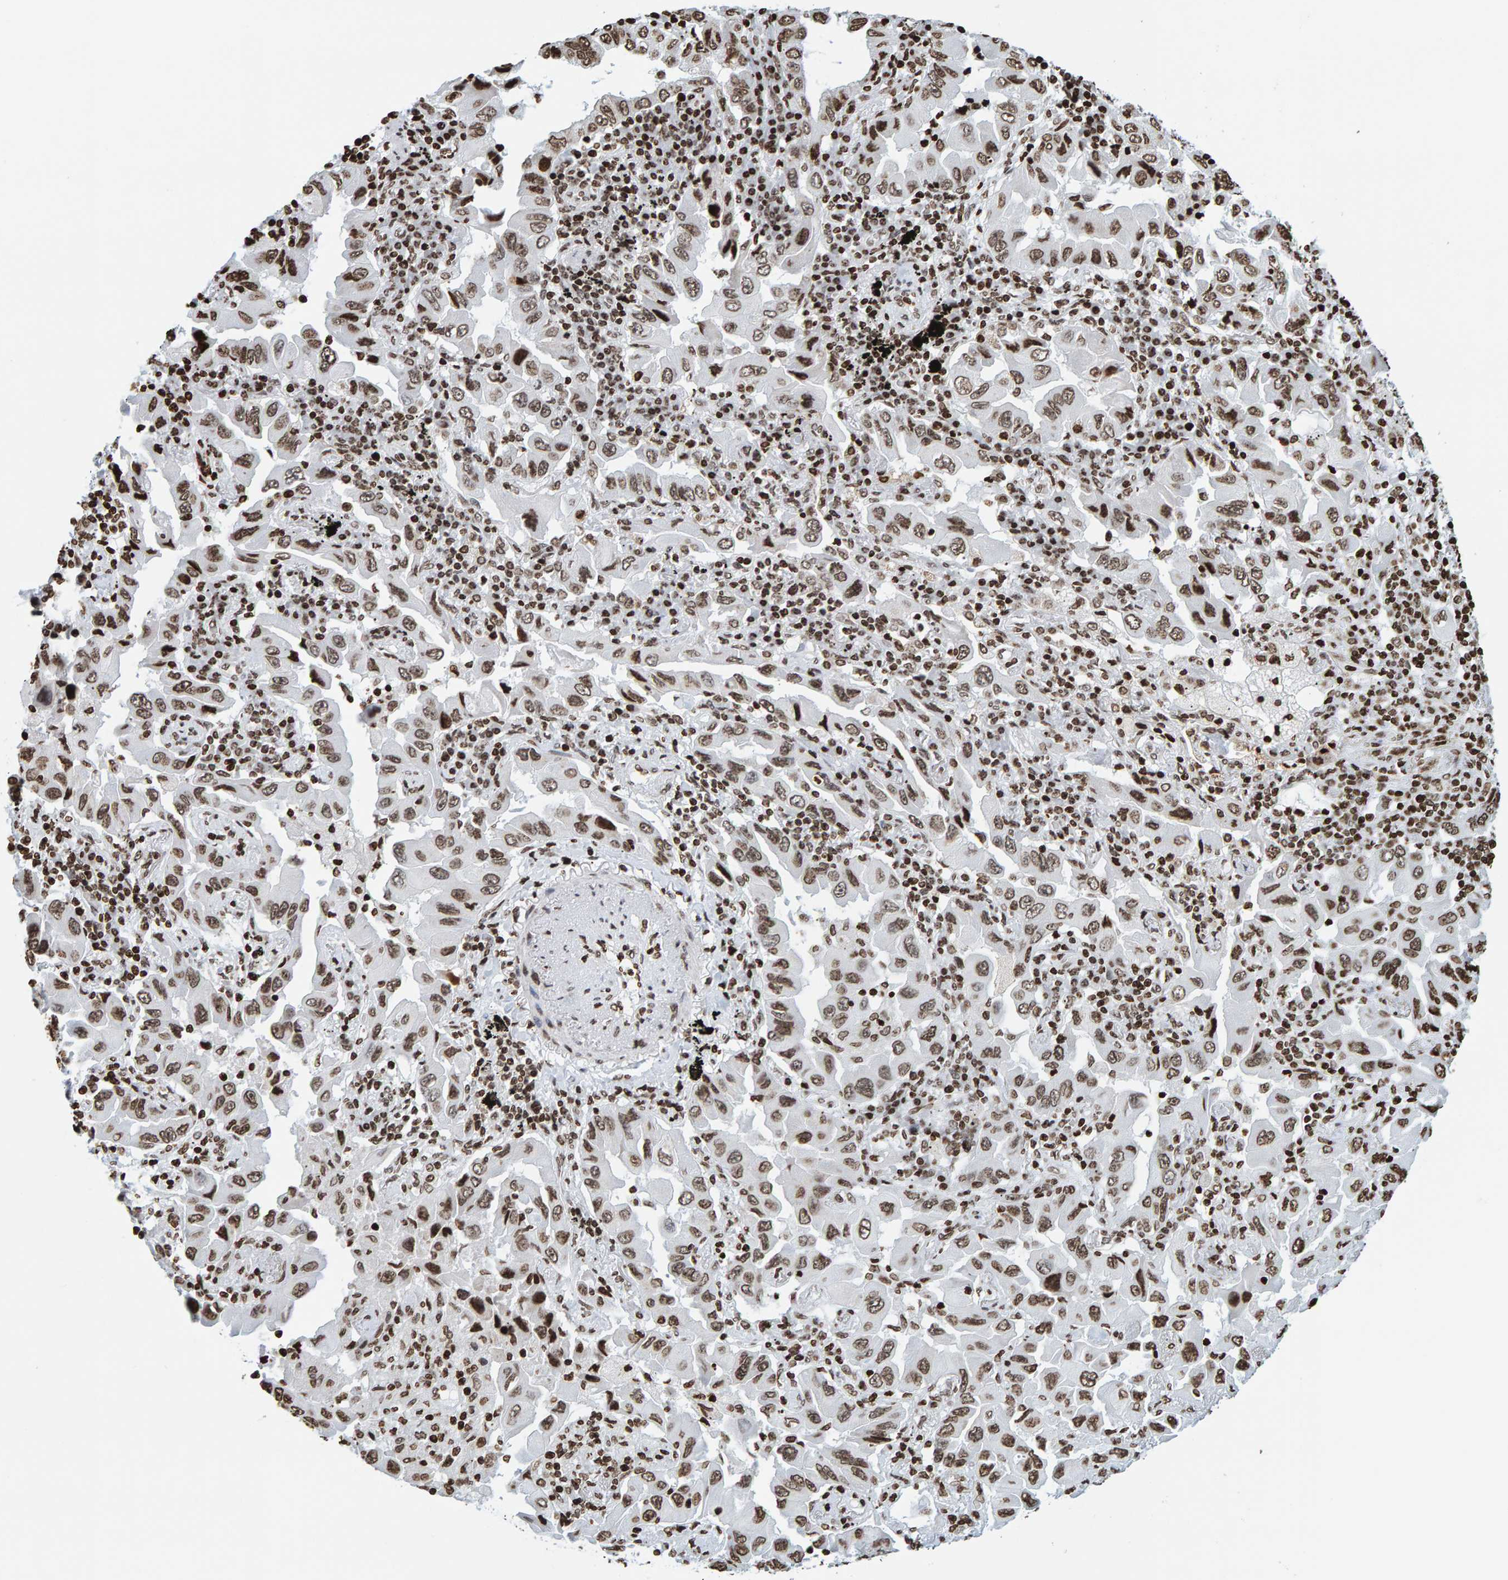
{"staining": {"intensity": "moderate", "quantity": ">75%", "location": "nuclear"}, "tissue": "lung cancer", "cell_type": "Tumor cells", "image_type": "cancer", "snomed": [{"axis": "morphology", "description": "Adenocarcinoma, NOS"}, {"axis": "topography", "description": "Lung"}], "caption": "Human lung cancer stained with a protein marker demonstrates moderate staining in tumor cells.", "gene": "BRF2", "patient": {"sex": "female", "age": 65}}